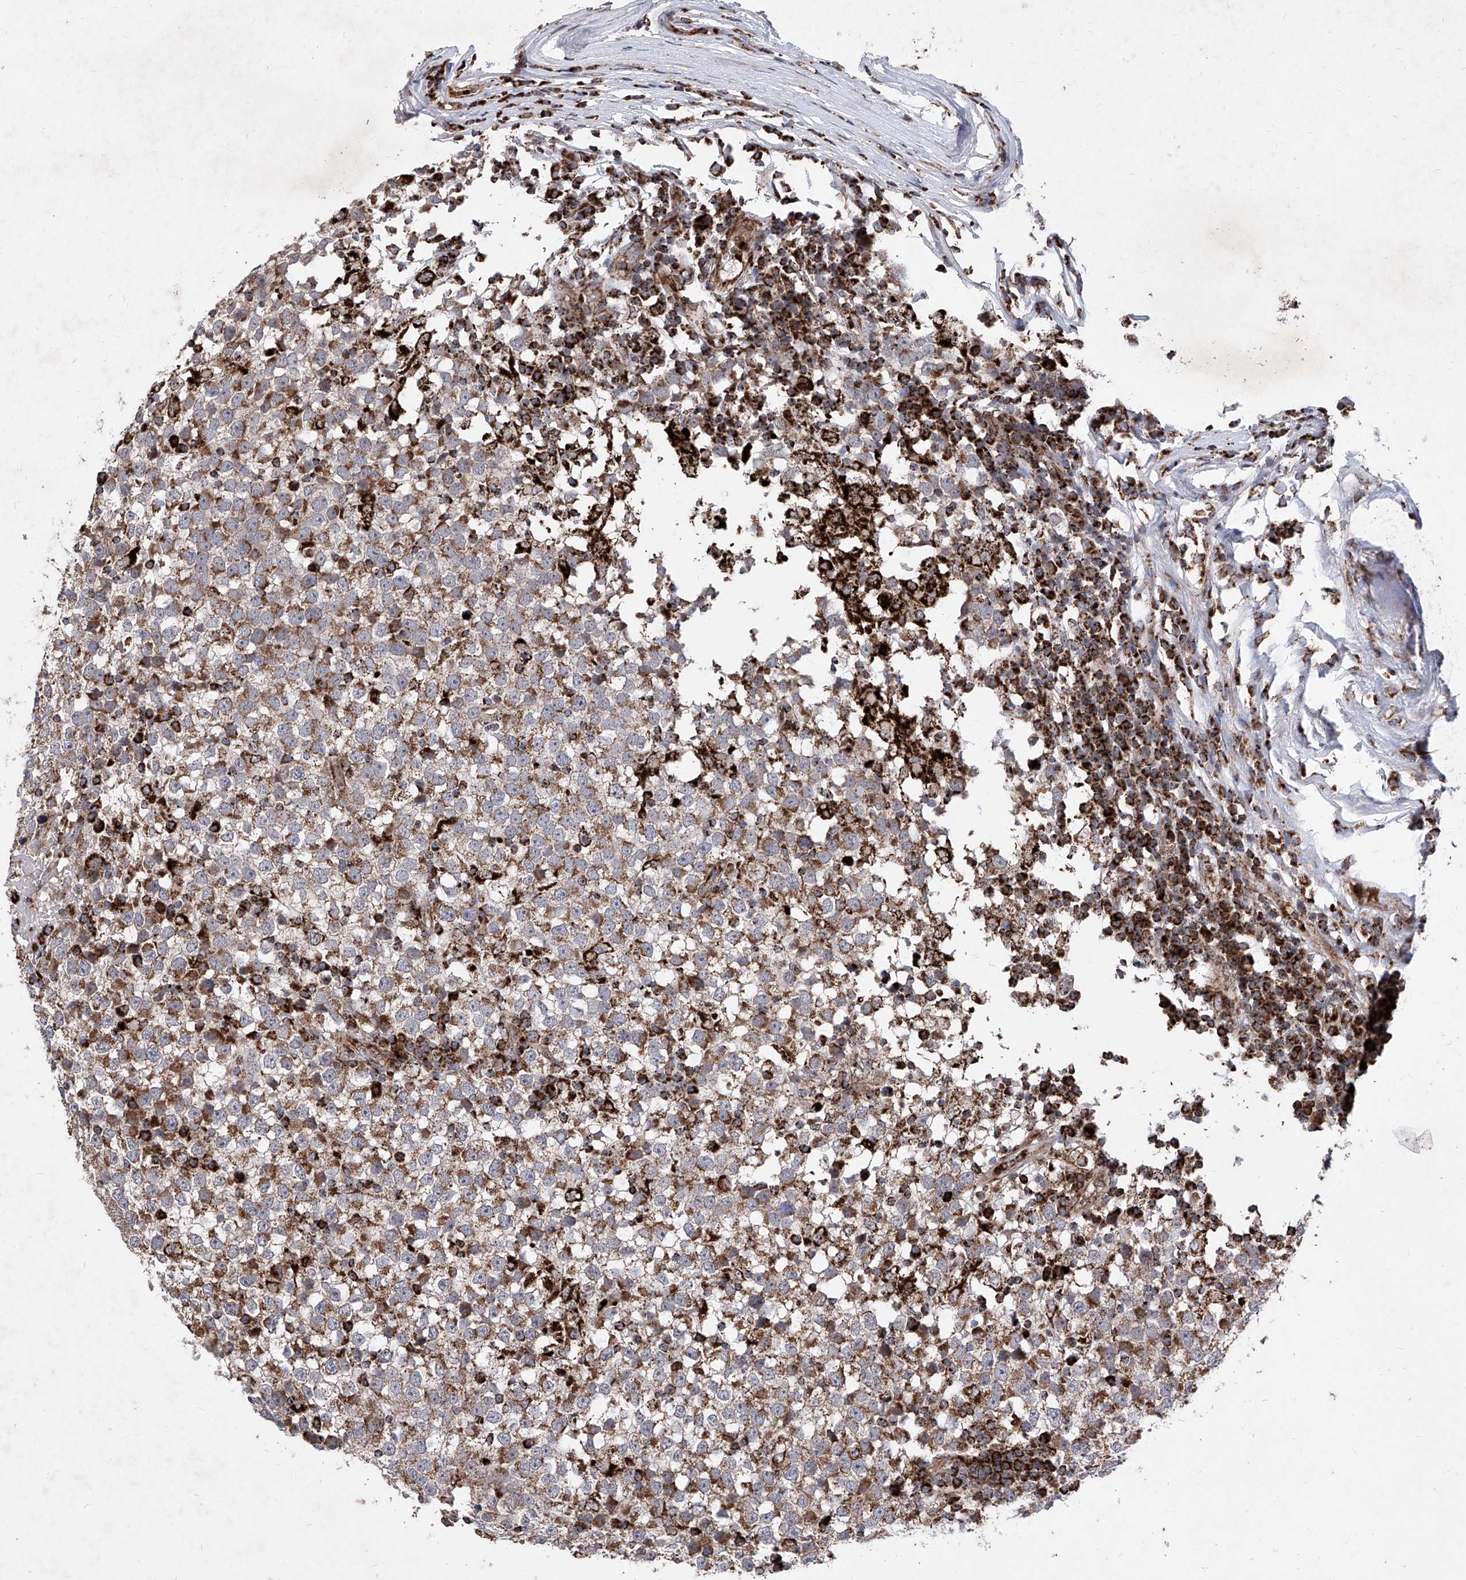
{"staining": {"intensity": "moderate", "quantity": ">75%", "location": "cytoplasmic/membranous"}, "tissue": "testis cancer", "cell_type": "Tumor cells", "image_type": "cancer", "snomed": [{"axis": "morphology", "description": "Seminoma, NOS"}, {"axis": "topography", "description": "Testis"}], "caption": "A medium amount of moderate cytoplasmic/membranous staining is present in about >75% of tumor cells in testis cancer (seminoma) tissue. Immunohistochemistry stains the protein of interest in brown and the nuclei are stained blue.", "gene": "SEMA6A", "patient": {"sex": "male", "age": 65}}